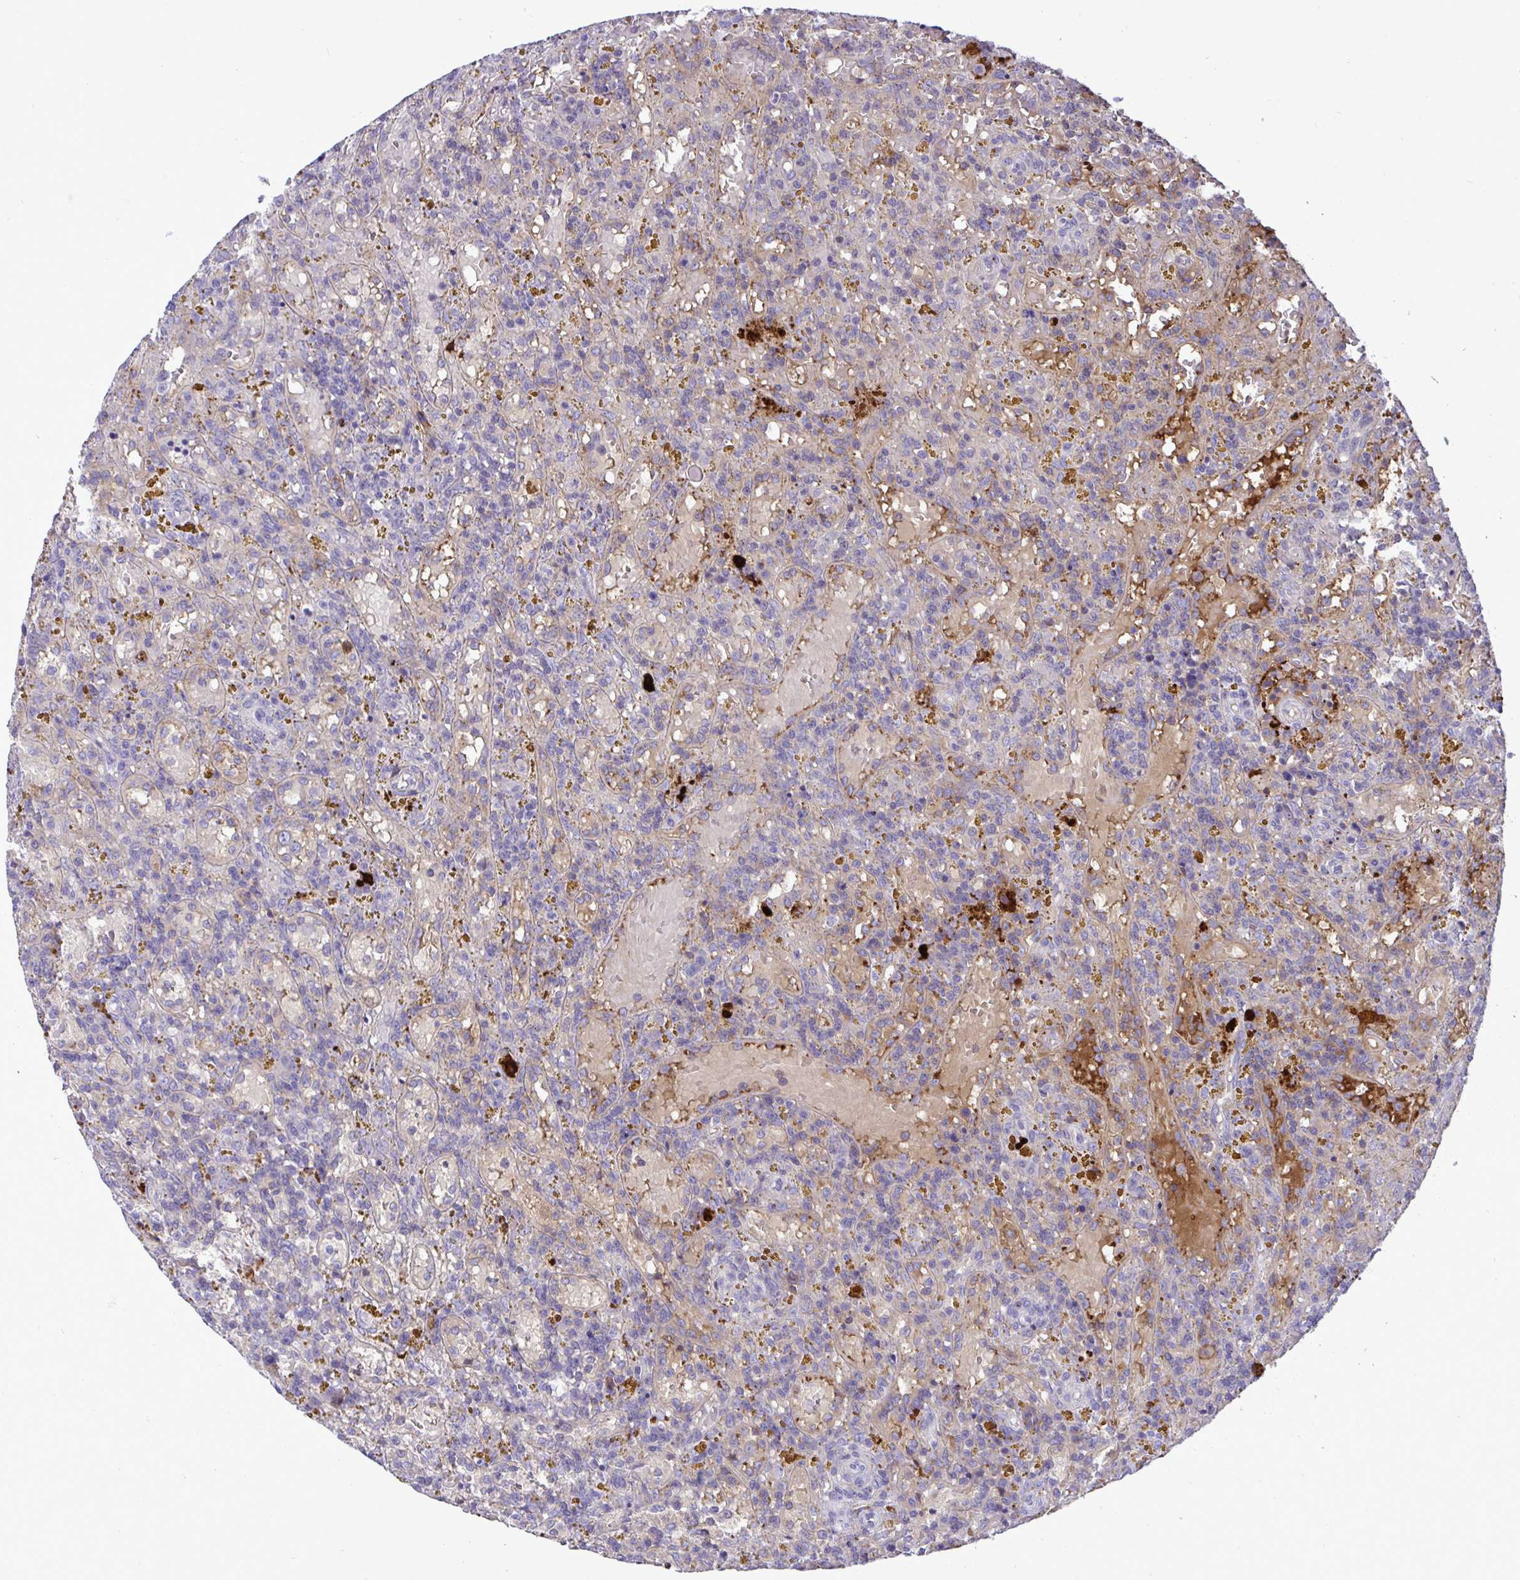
{"staining": {"intensity": "negative", "quantity": "none", "location": "none"}, "tissue": "lymphoma", "cell_type": "Tumor cells", "image_type": "cancer", "snomed": [{"axis": "morphology", "description": "Malignant lymphoma, non-Hodgkin's type, Low grade"}, {"axis": "topography", "description": "Spleen"}], "caption": "IHC photomicrograph of neoplastic tissue: malignant lymphoma, non-Hodgkin's type (low-grade) stained with DAB (3,3'-diaminobenzidine) reveals no significant protein positivity in tumor cells.", "gene": "F2", "patient": {"sex": "female", "age": 65}}